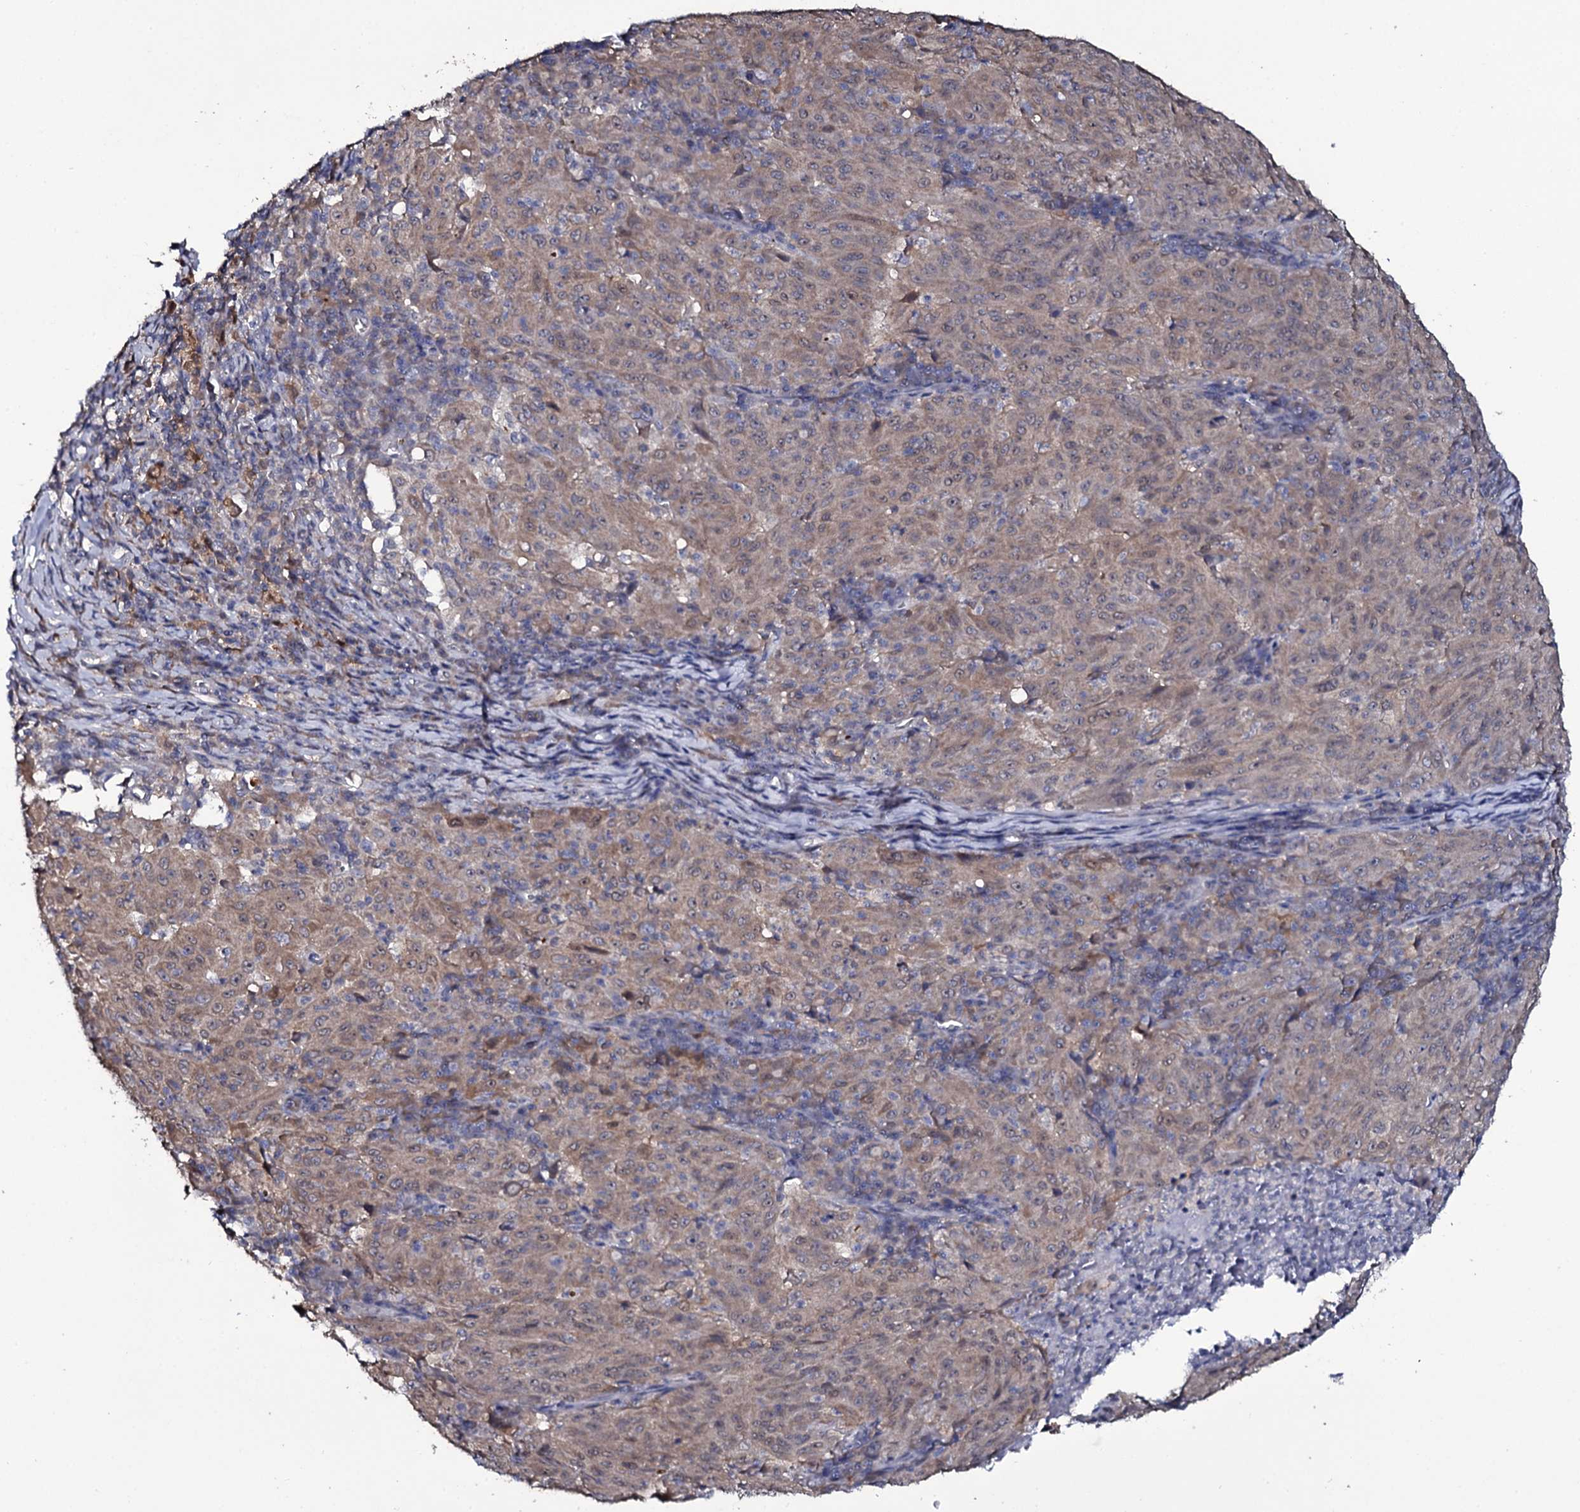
{"staining": {"intensity": "moderate", "quantity": ">75%", "location": "cytoplasmic/membranous"}, "tissue": "pancreatic cancer", "cell_type": "Tumor cells", "image_type": "cancer", "snomed": [{"axis": "morphology", "description": "Adenocarcinoma, NOS"}, {"axis": "topography", "description": "Pancreas"}], "caption": "A high-resolution image shows immunohistochemistry staining of pancreatic cancer, which exhibits moderate cytoplasmic/membranous expression in approximately >75% of tumor cells.", "gene": "CRYL1", "patient": {"sex": "male", "age": 63}}